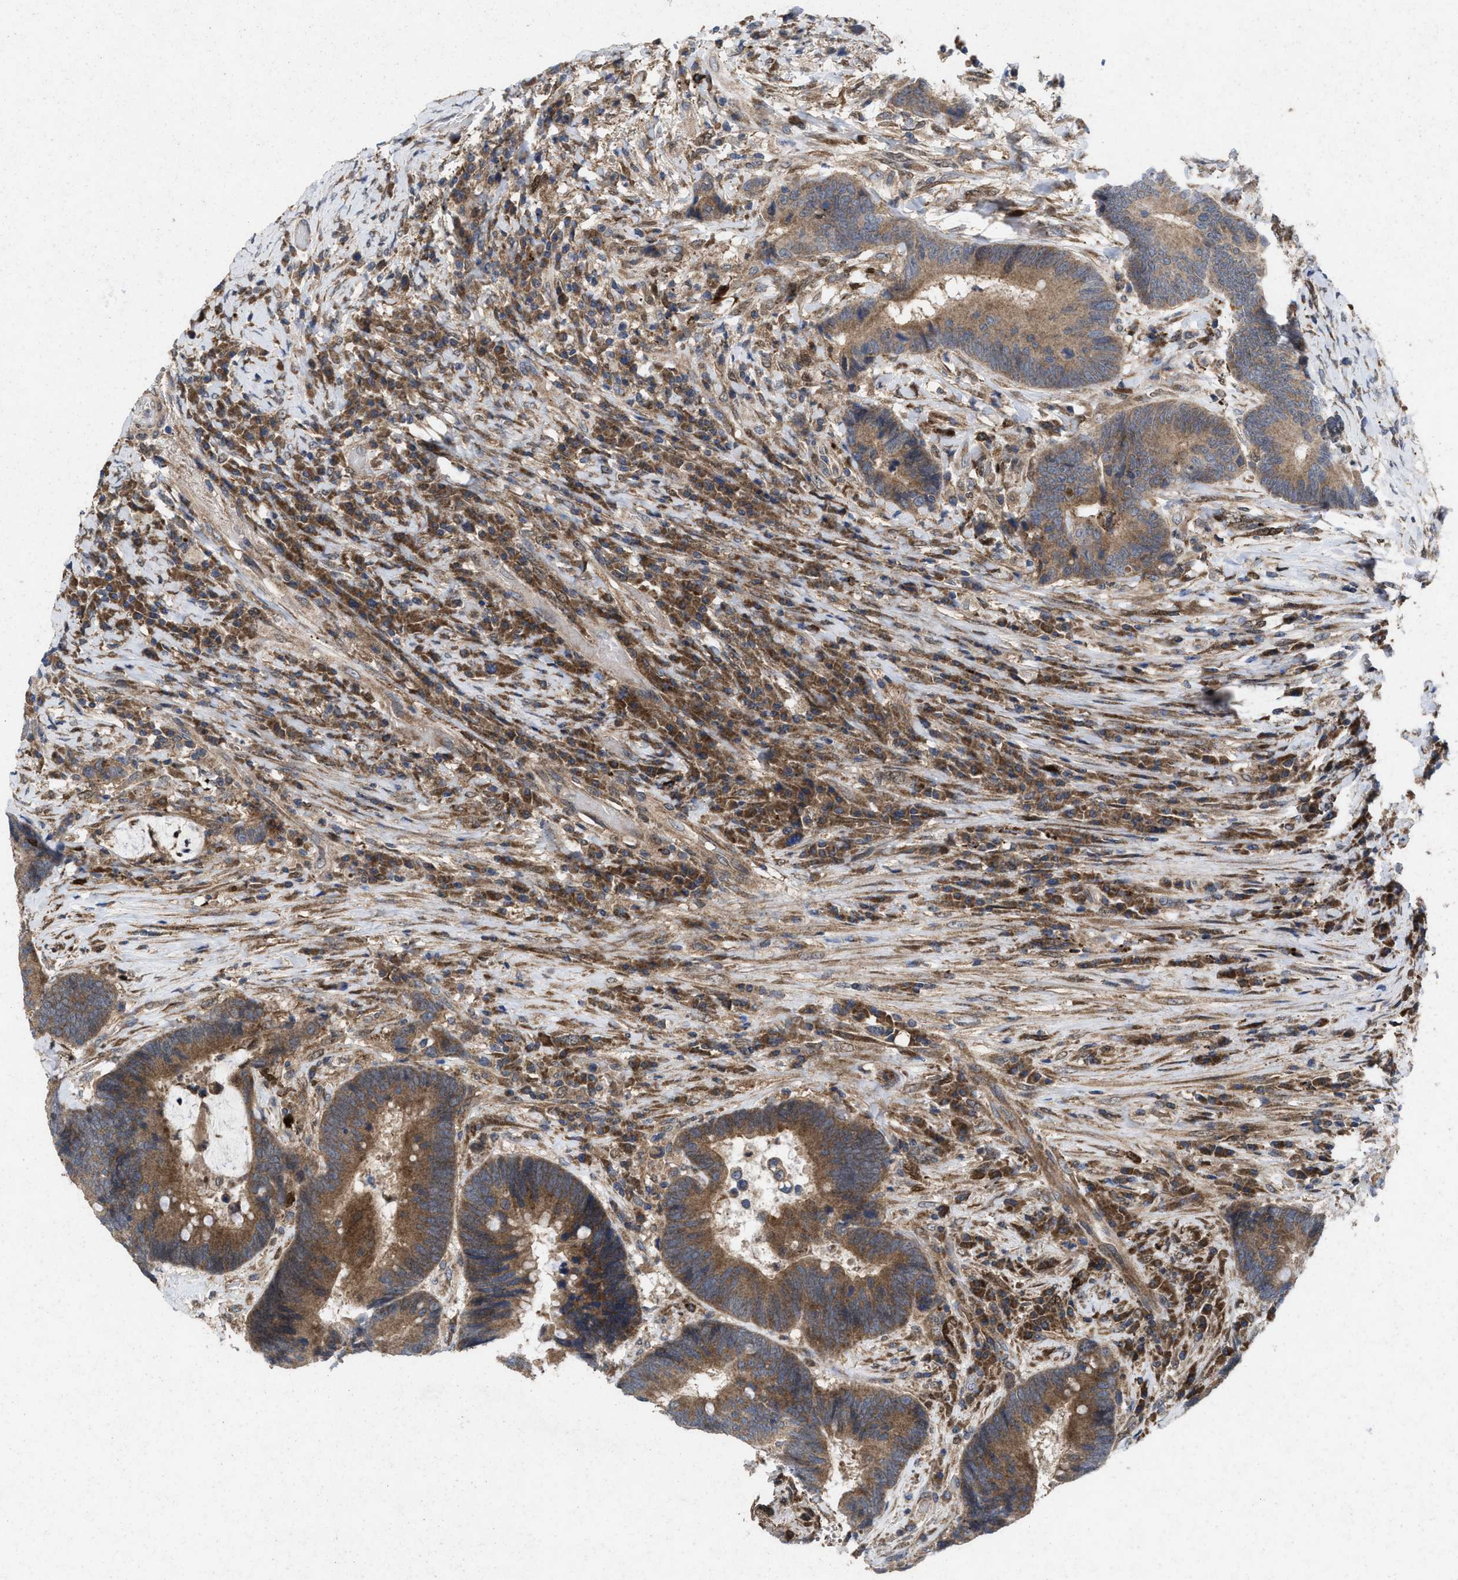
{"staining": {"intensity": "moderate", "quantity": ">75%", "location": "cytoplasmic/membranous"}, "tissue": "colorectal cancer", "cell_type": "Tumor cells", "image_type": "cancer", "snomed": [{"axis": "morphology", "description": "Adenocarcinoma, NOS"}, {"axis": "topography", "description": "Rectum"}, {"axis": "topography", "description": "Anal"}], "caption": "Human colorectal cancer stained for a protein (brown) reveals moderate cytoplasmic/membranous positive expression in about >75% of tumor cells.", "gene": "MSI2", "patient": {"sex": "female", "age": 89}}